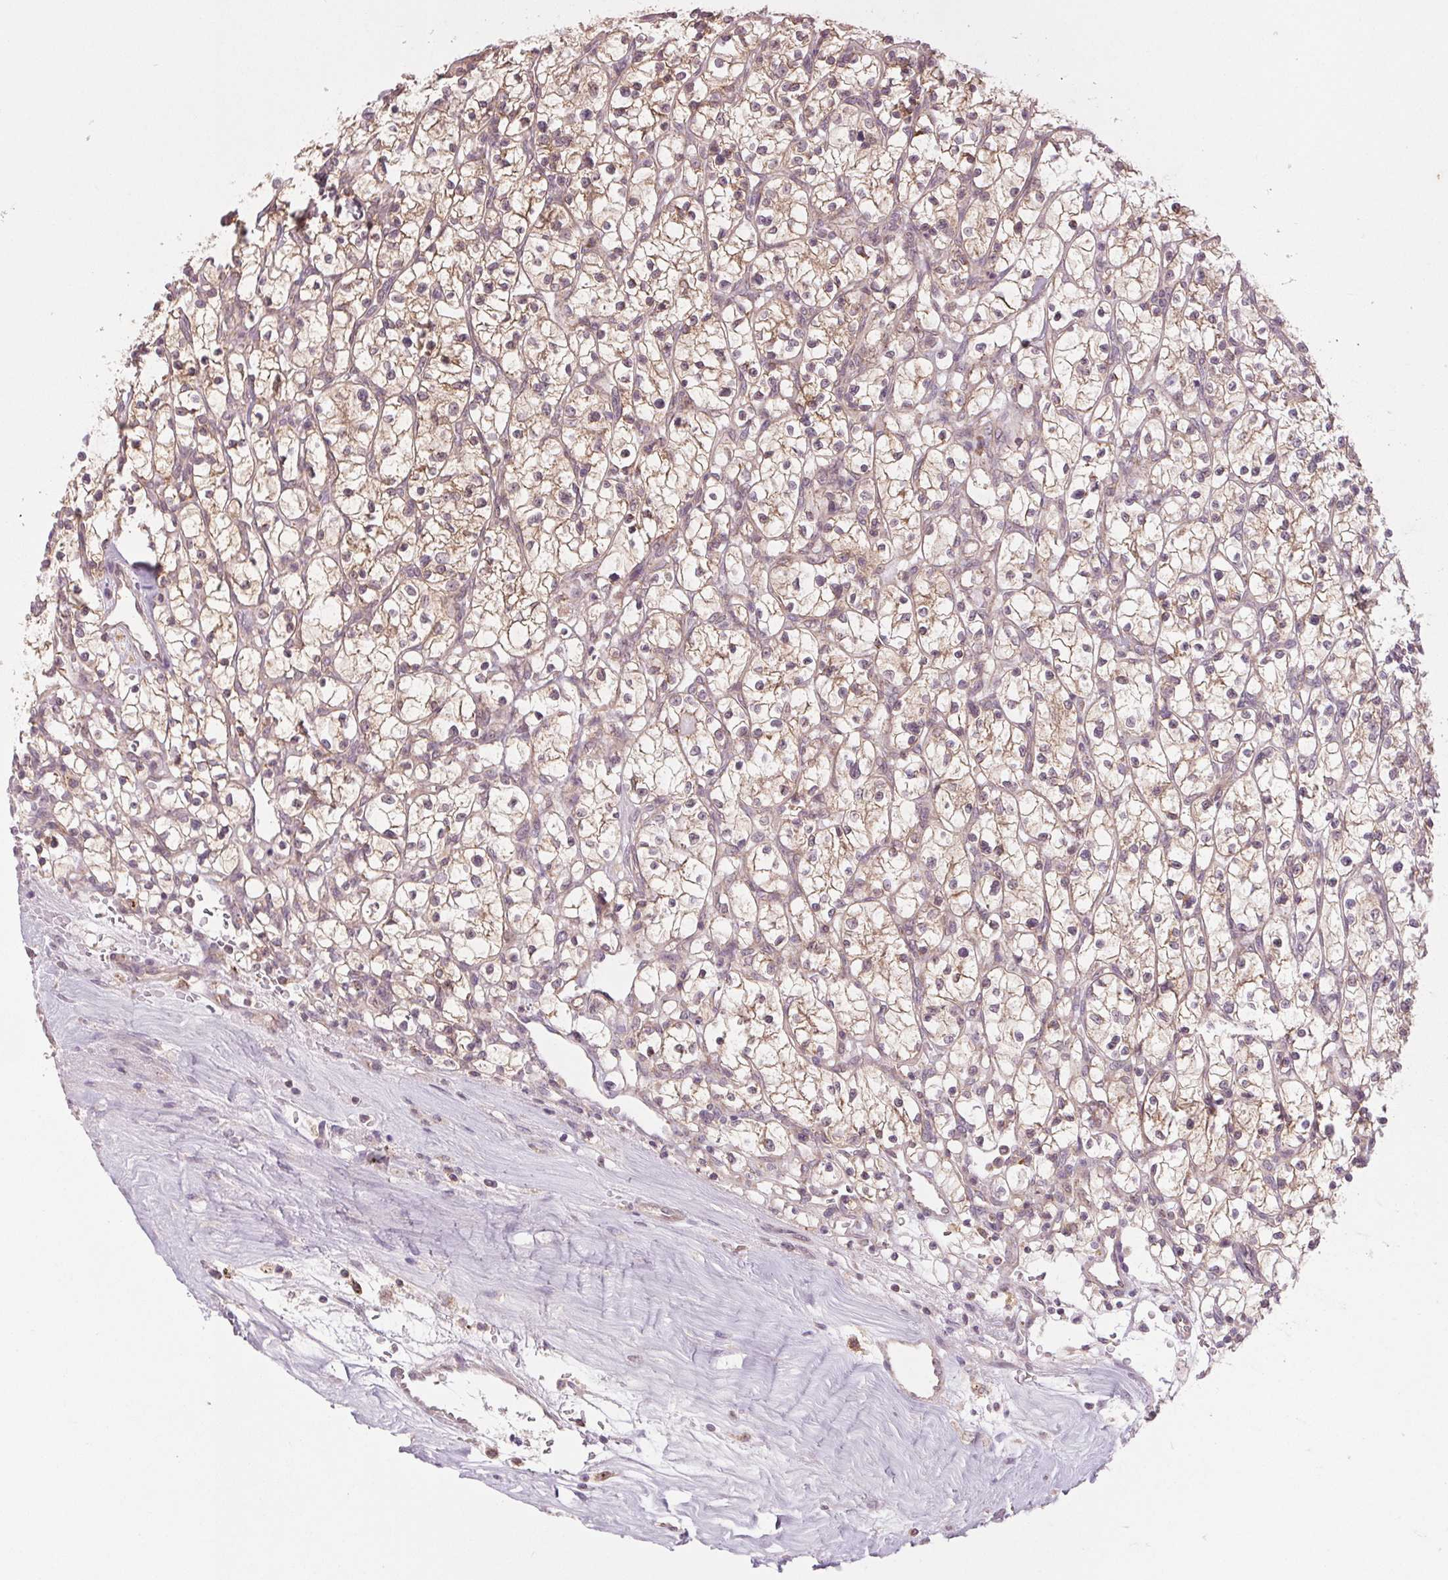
{"staining": {"intensity": "weak", "quantity": ">75%", "location": "cytoplasmic/membranous"}, "tissue": "renal cancer", "cell_type": "Tumor cells", "image_type": "cancer", "snomed": [{"axis": "morphology", "description": "Adenocarcinoma, NOS"}, {"axis": "topography", "description": "Kidney"}], "caption": "IHC photomicrograph of neoplastic tissue: renal adenocarcinoma stained using immunohistochemistry (IHC) reveals low levels of weak protein expression localized specifically in the cytoplasmic/membranous of tumor cells, appearing as a cytoplasmic/membranous brown color.", "gene": "MAP3K5", "patient": {"sex": "female", "age": 64}}